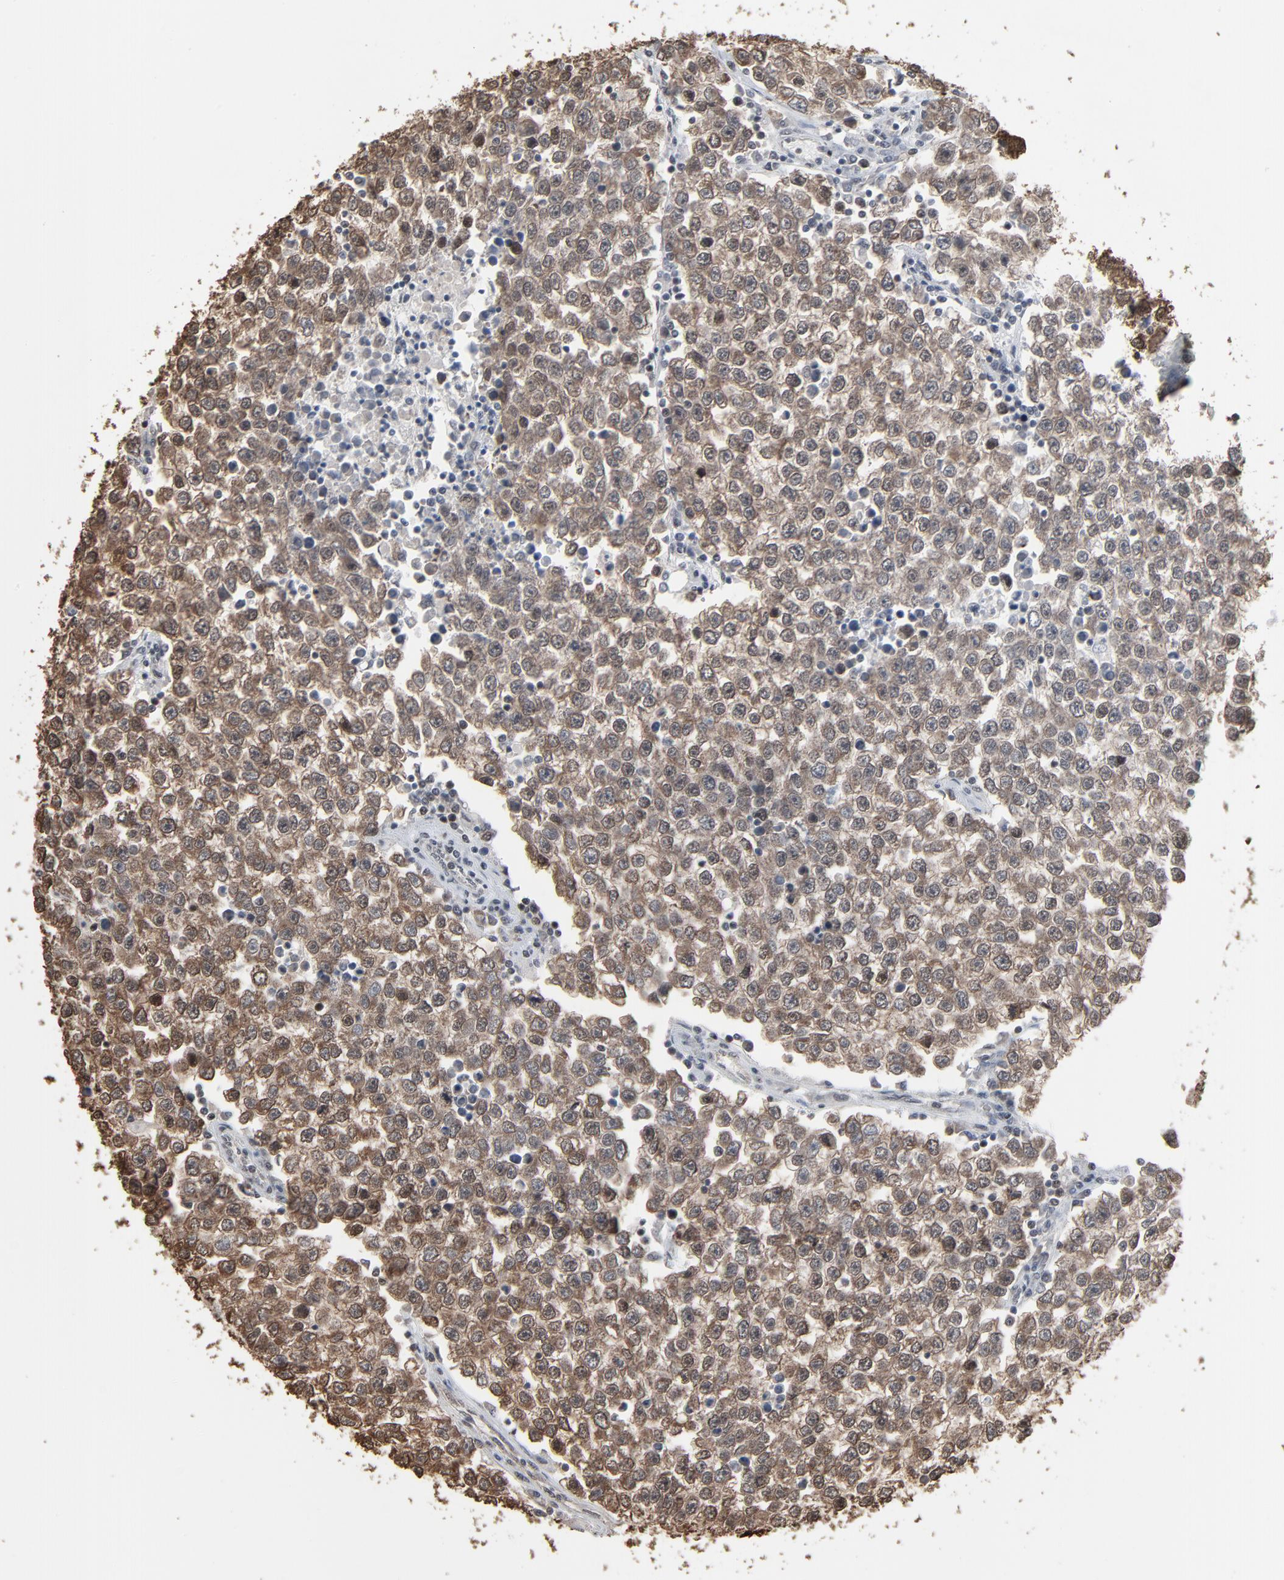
{"staining": {"intensity": "moderate", "quantity": "25%-75%", "location": "cytoplasmic/membranous,nuclear"}, "tissue": "testis cancer", "cell_type": "Tumor cells", "image_type": "cancer", "snomed": [{"axis": "morphology", "description": "Seminoma, NOS"}, {"axis": "topography", "description": "Testis"}], "caption": "Testis cancer (seminoma) stained with immunohistochemistry (IHC) shows moderate cytoplasmic/membranous and nuclear staining in approximately 25%-75% of tumor cells.", "gene": "MEIS2", "patient": {"sex": "male", "age": 36}}